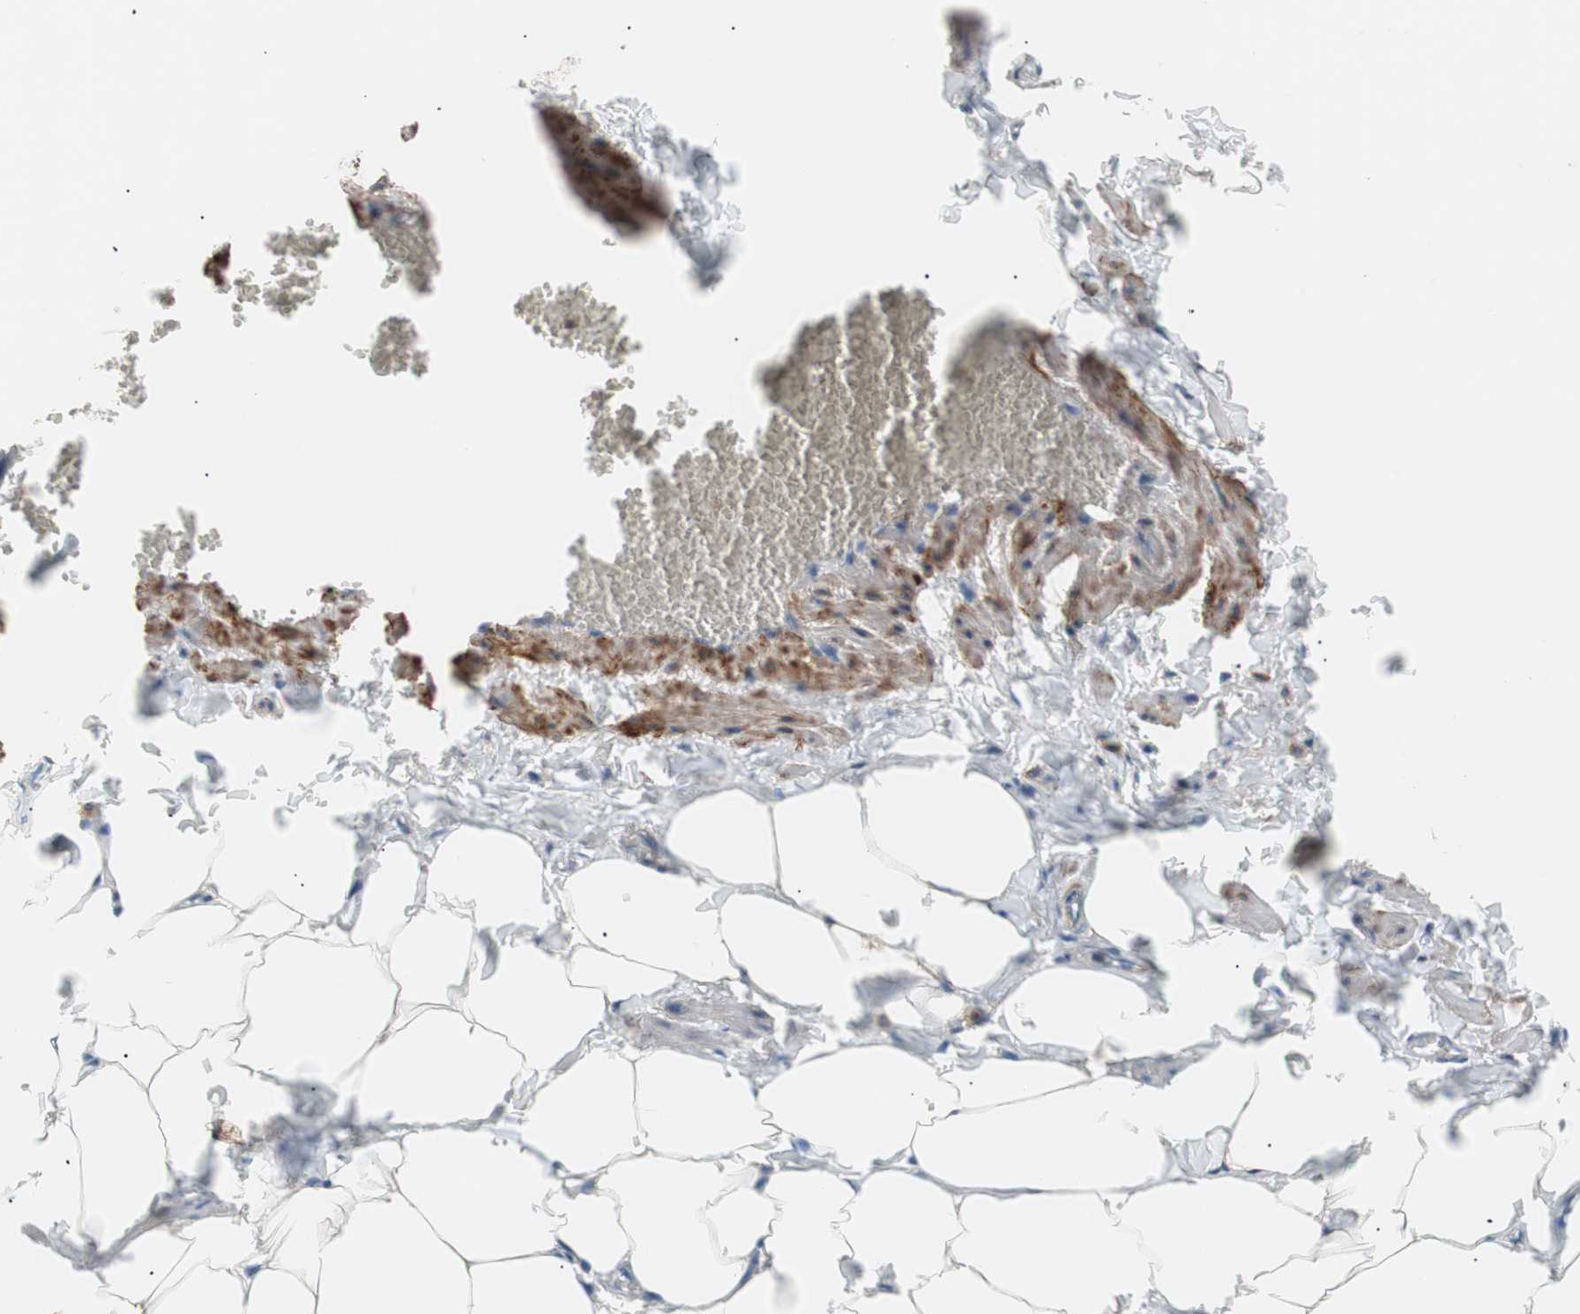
{"staining": {"intensity": "moderate", "quantity": ">75%", "location": "cytoplasmic/membranous"}, "tissue": "adipose tissue", "cell_type": "Adipocytes", "image_type": "normal", "snomed": [{"axis": "morphology", "description": "Normal tissue, NOS"}, {"axis": "topography", "description": "Vascular tissue"}], "caption": "Immunohistochemical staining of normal human adipose tissue shows medium levels of moderate cytoplasmic/membranous staining in about >75% of adipocytes.", "gene": "LITAF", "patient": {"sex": "male", "age": 41}}